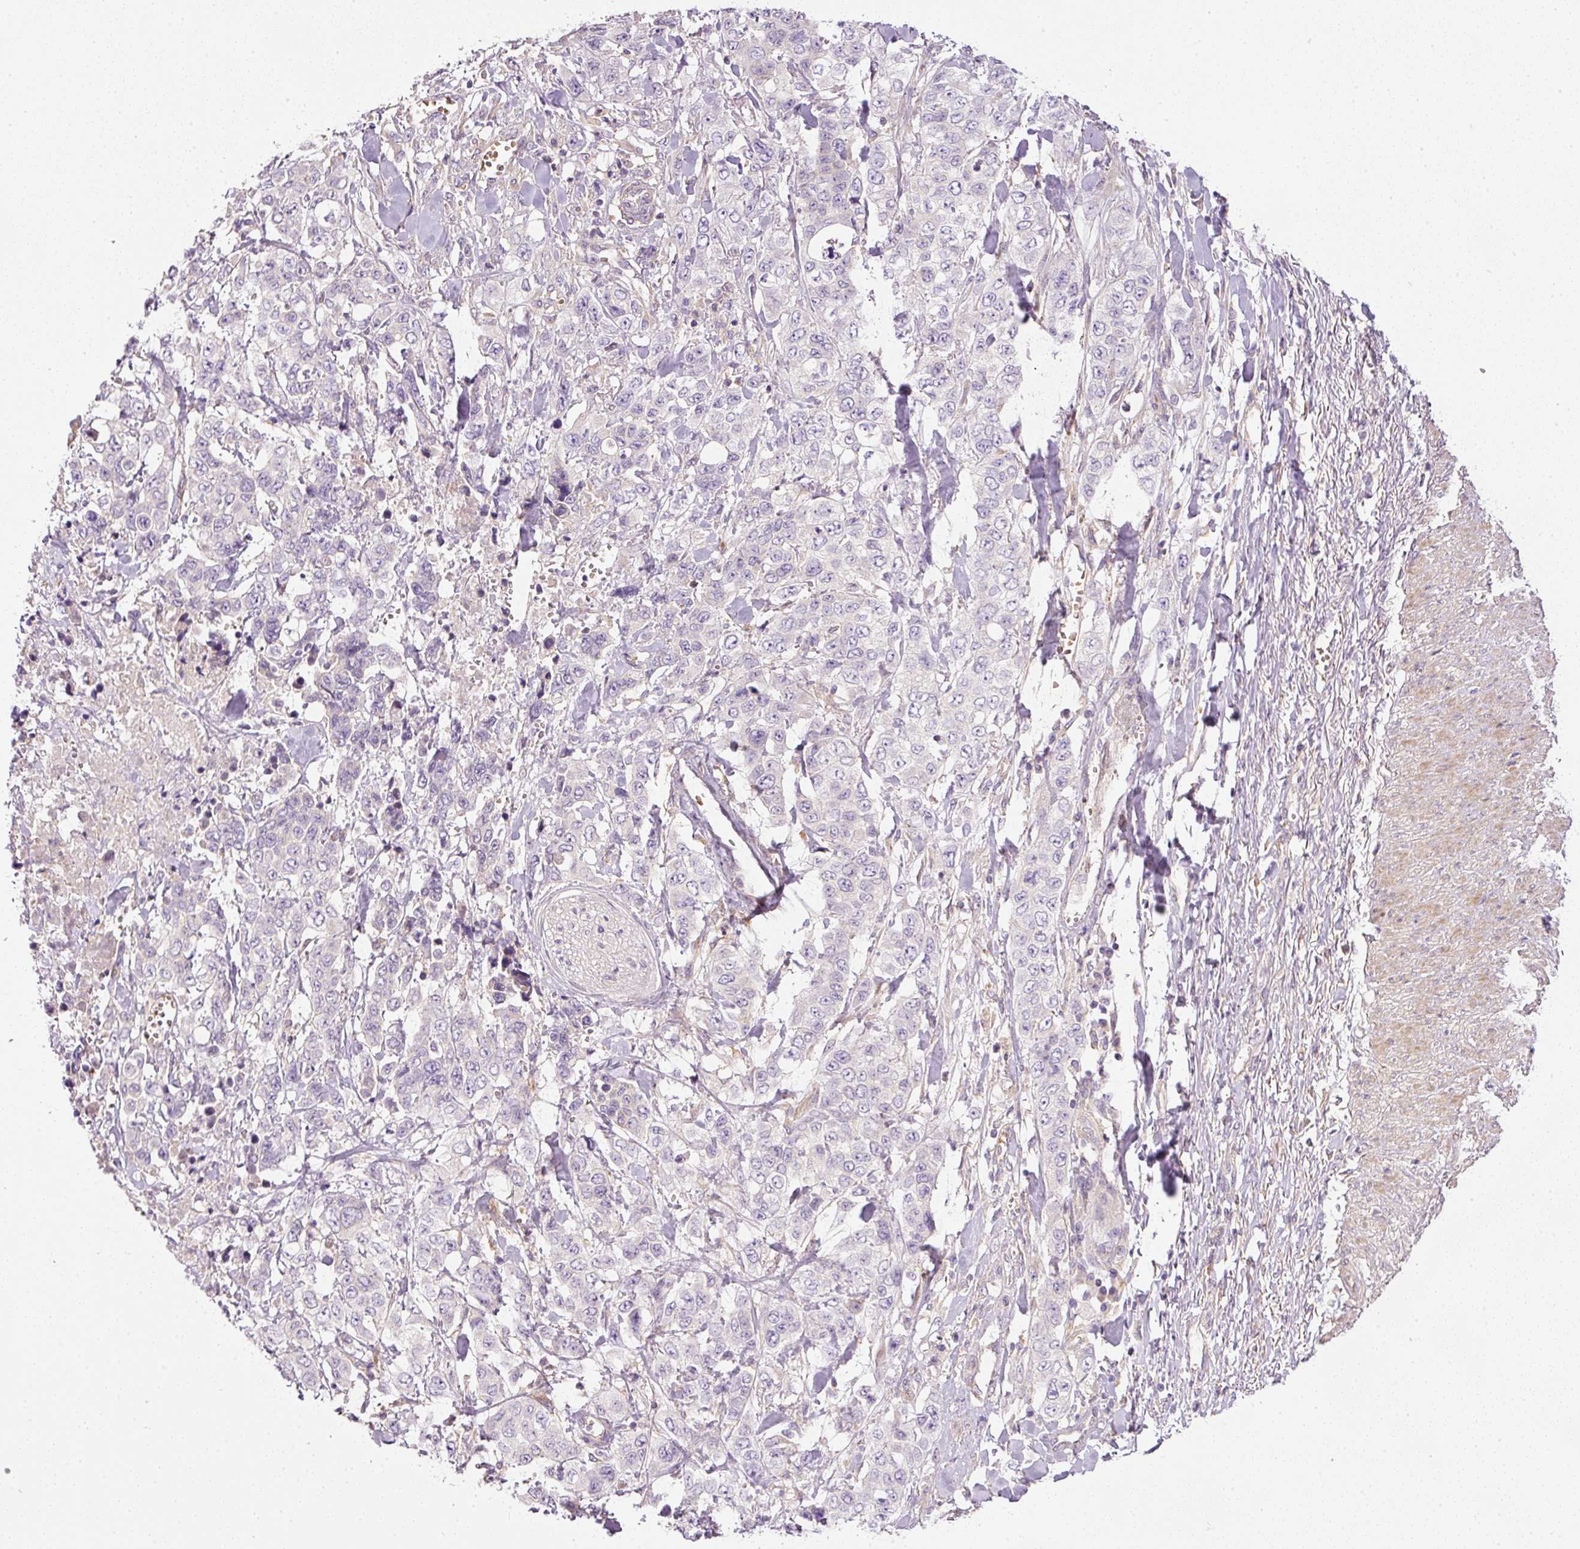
{"staining": {"intensity": "negative", "quantity": "none", "location": "none"}, "tissue": "stomach cancer", "cell_type": "Tumor cells", "image_type": "cancer", "snomed": [{"axis": "morphology", "description": "Adenocarcinoma, NOS"}, {"axis": "topography", "description": "Stomach, upper"}], "caption": "DAB immunohistochemical staining of stomach adenocarcinoma exhibits no significant positivity in tumor cells.", "gene": "TBC1D2B", "patient": {"sex": "male", "age": 62}}